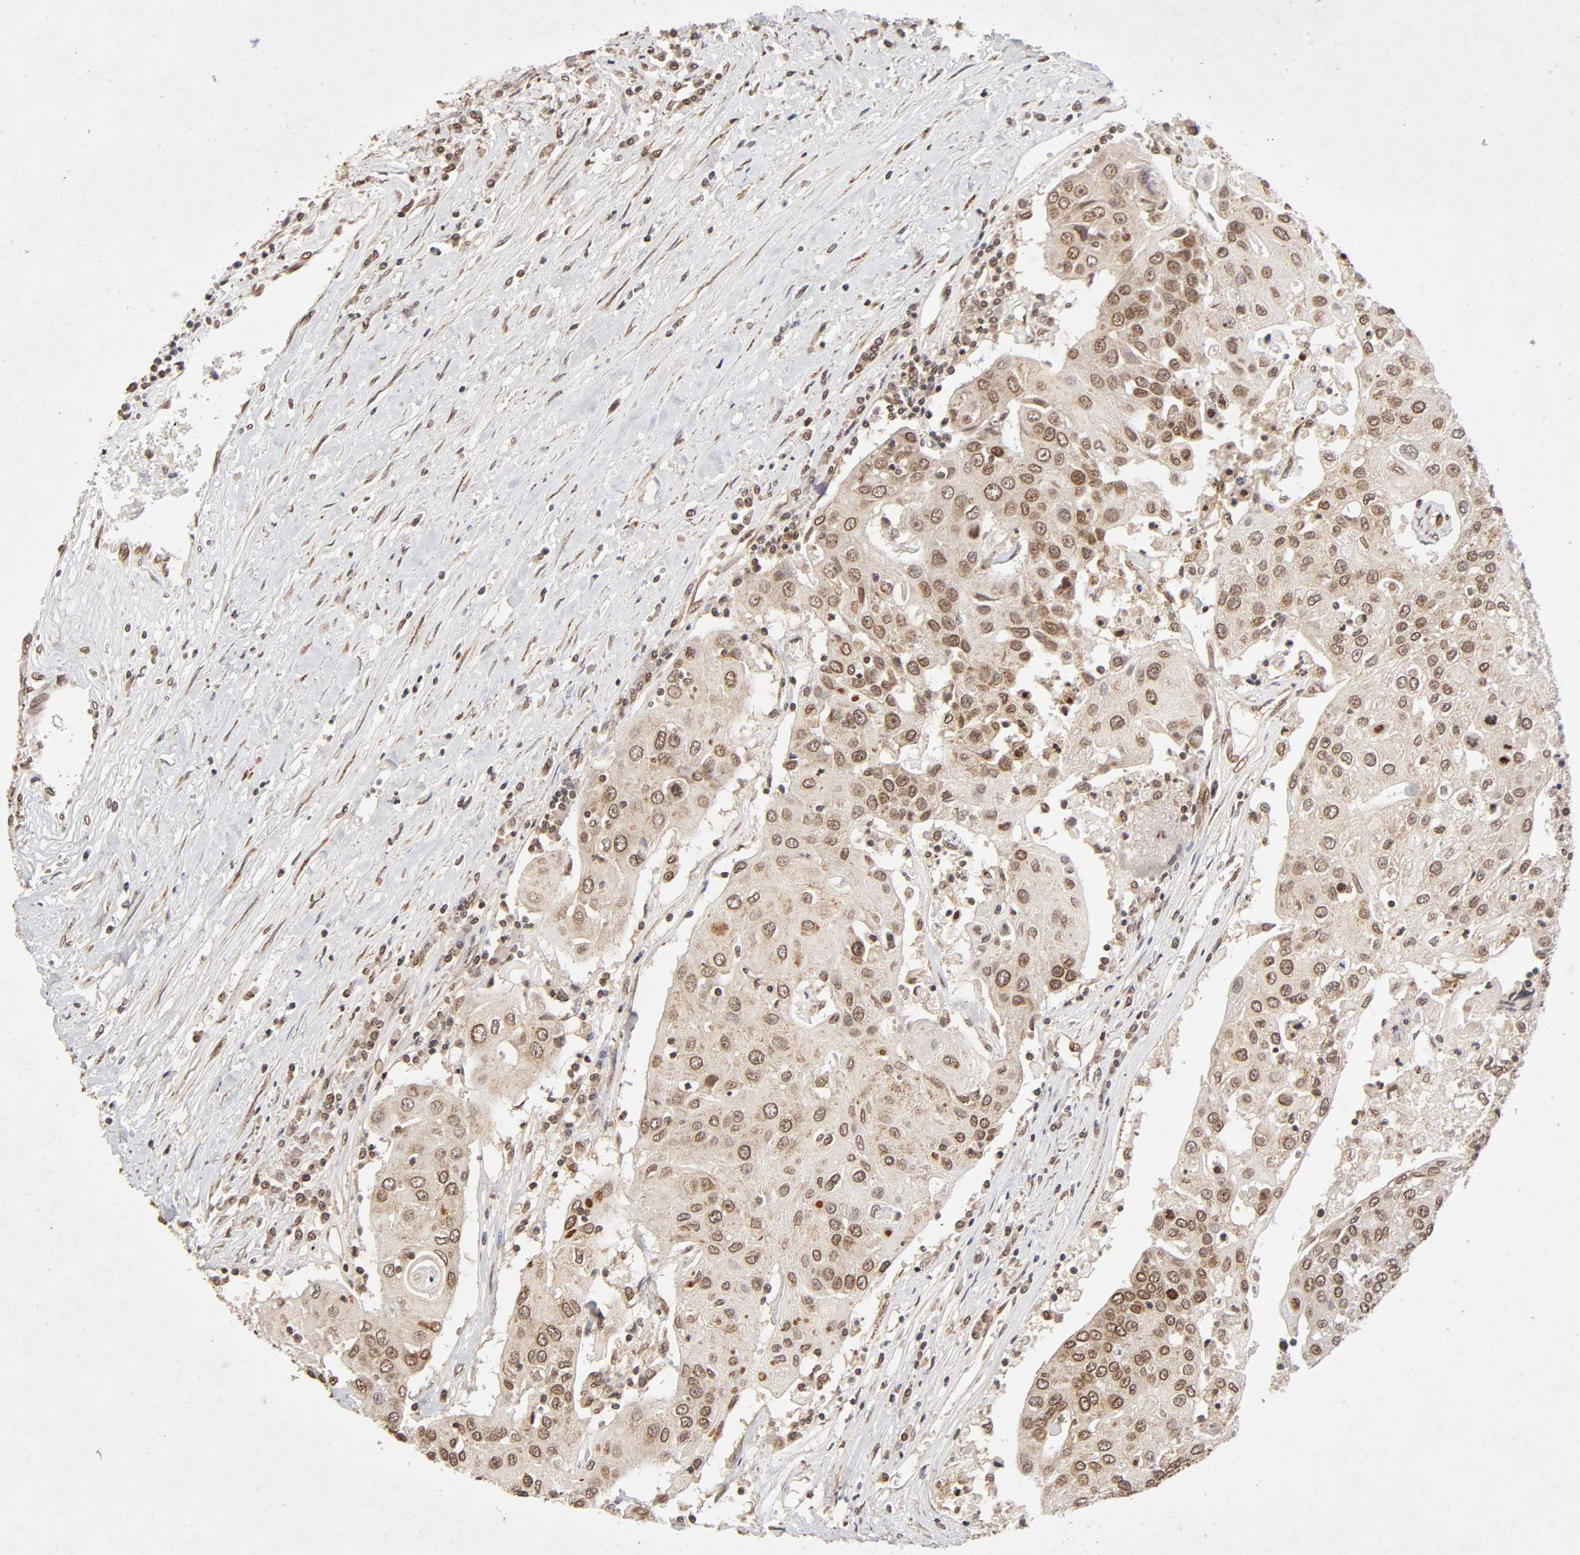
{"staining": {"intensity": "moderate", "quantity": ">75%", "location": "cytoplasmic/membranous,nuclear"}, "tissue": "urothelial cancer", "cell_type": "Tumor cells", "image_type": "cancer", "snomed": [{"axis": "morphology", "description": "Urothelial carcinoma, High grade"}, {"axis": "topography", "description": "Urinary bladder"}], "caption": "IHC (DAB (3,3'-diaminobenzidine)) staining of urothelial cancer reveals moderate cytoplasmic/membranous and nuclear protein positivity in approximately >75% of tumor cells. The staining was performed using DAB (3,3'-diaminobenzidine), with brown indicating positive protein expression. Nuclei are stained blue with hematoxylin.", "gene": "MLLT6", "patient": {"sex": "female", "age": 85}}